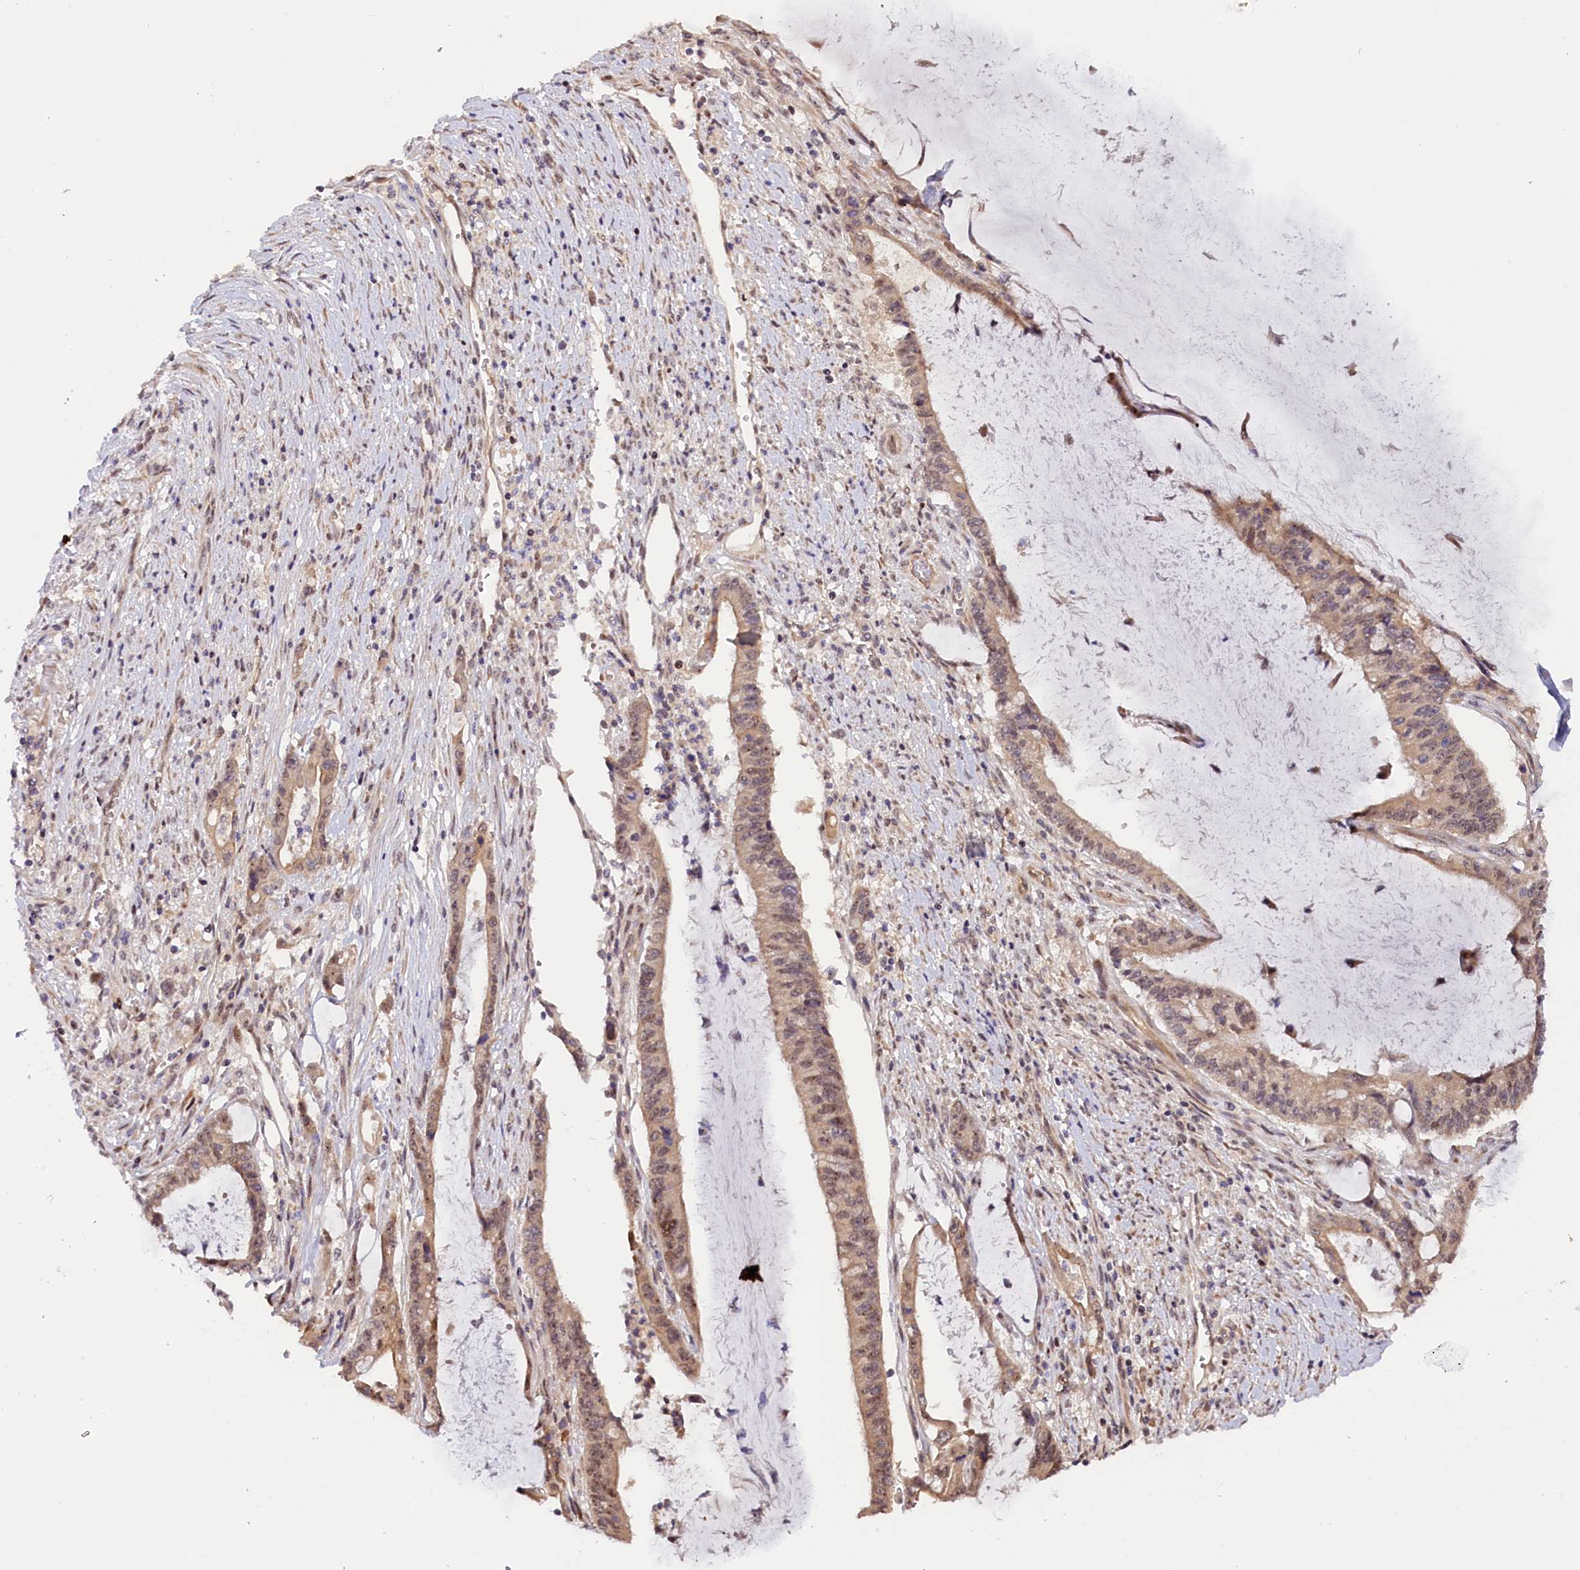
{"staining": {"intensity": "moderate", "quantity": "<25%", "location": "nuclear"}, "tissue": "pancreatic cancer", "cell_type": "Tumor cells", "image_type": "cancer", "snomed": [{"axis": "morphology", "description": "Adenocarcinoma, NOS"}, {"axis": "topography", "description": "Pancreas"}], "caption": "This micrograph displays pancreatic adenocarcinoma stained with immunohistochemistry to label a protein in brown. The nuclear of tumor cells show moderate positivity for the protein. Nuclei are counter-stained blue.", "gene": "ANKRD24", "patient": {"sex": "female", "age": 50}}